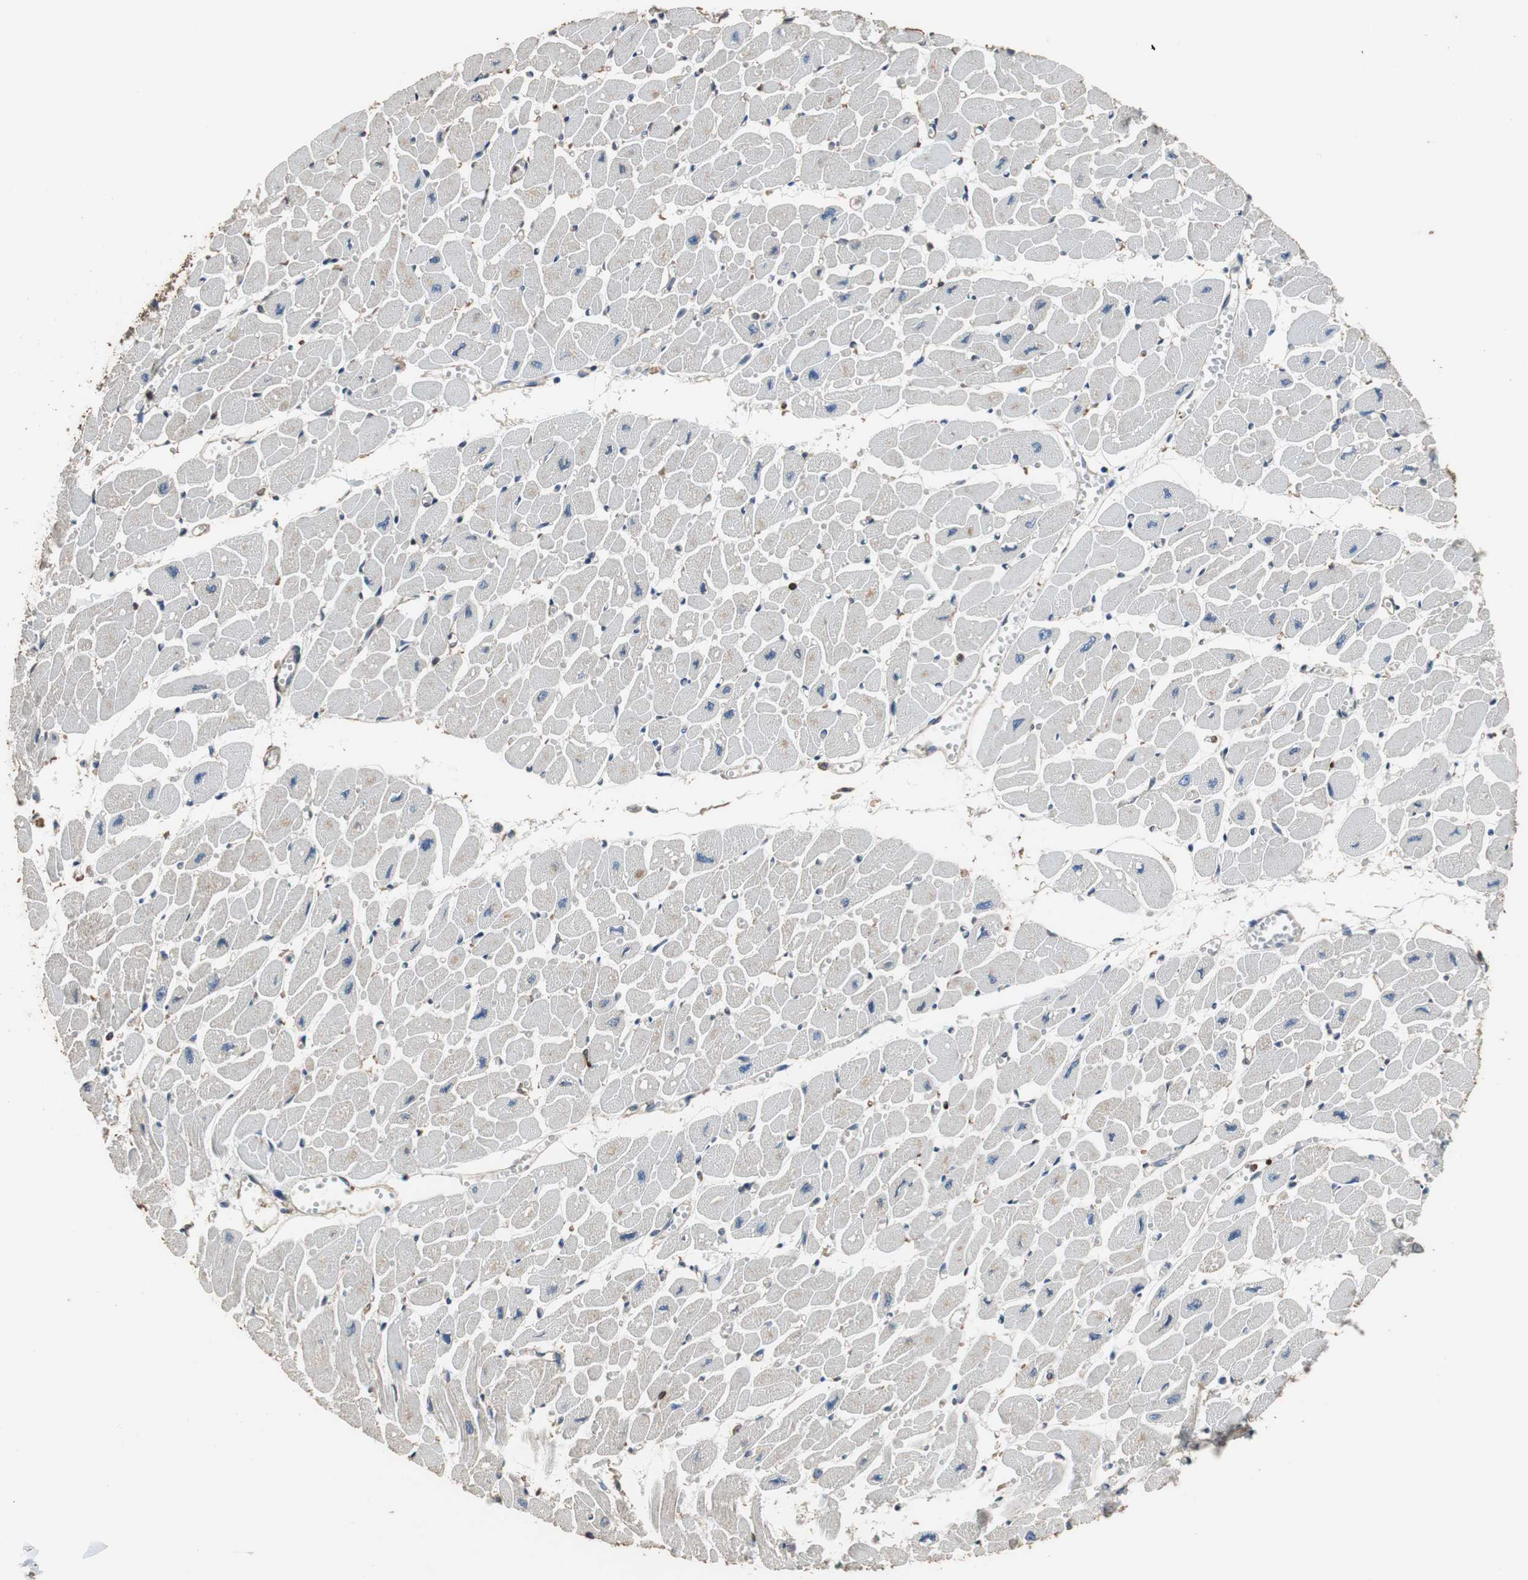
{"staining": {"intensity": "weak", "quantity": "25%-75%", "location": "cytoplasmic/membranous"}, "tissue": "heart muscle", "cell_type": "Cardiomyocytes", "image_type": "normal", "snomed": [{"axis": "morphology", "description": "Normal tissue, NOS"}, {"axis": "topography", "description": "Heart"}], "caption": "Cardiomyocytes show low levels of weak cytoplasmic/membranous expression in approximately 25%-75% of cells in normal heart muscle. (Brightfield microscopy of DAB IHC at high magnification).", "gene": "PRKRA", "patient": {"sex": "female", "age": 54}}